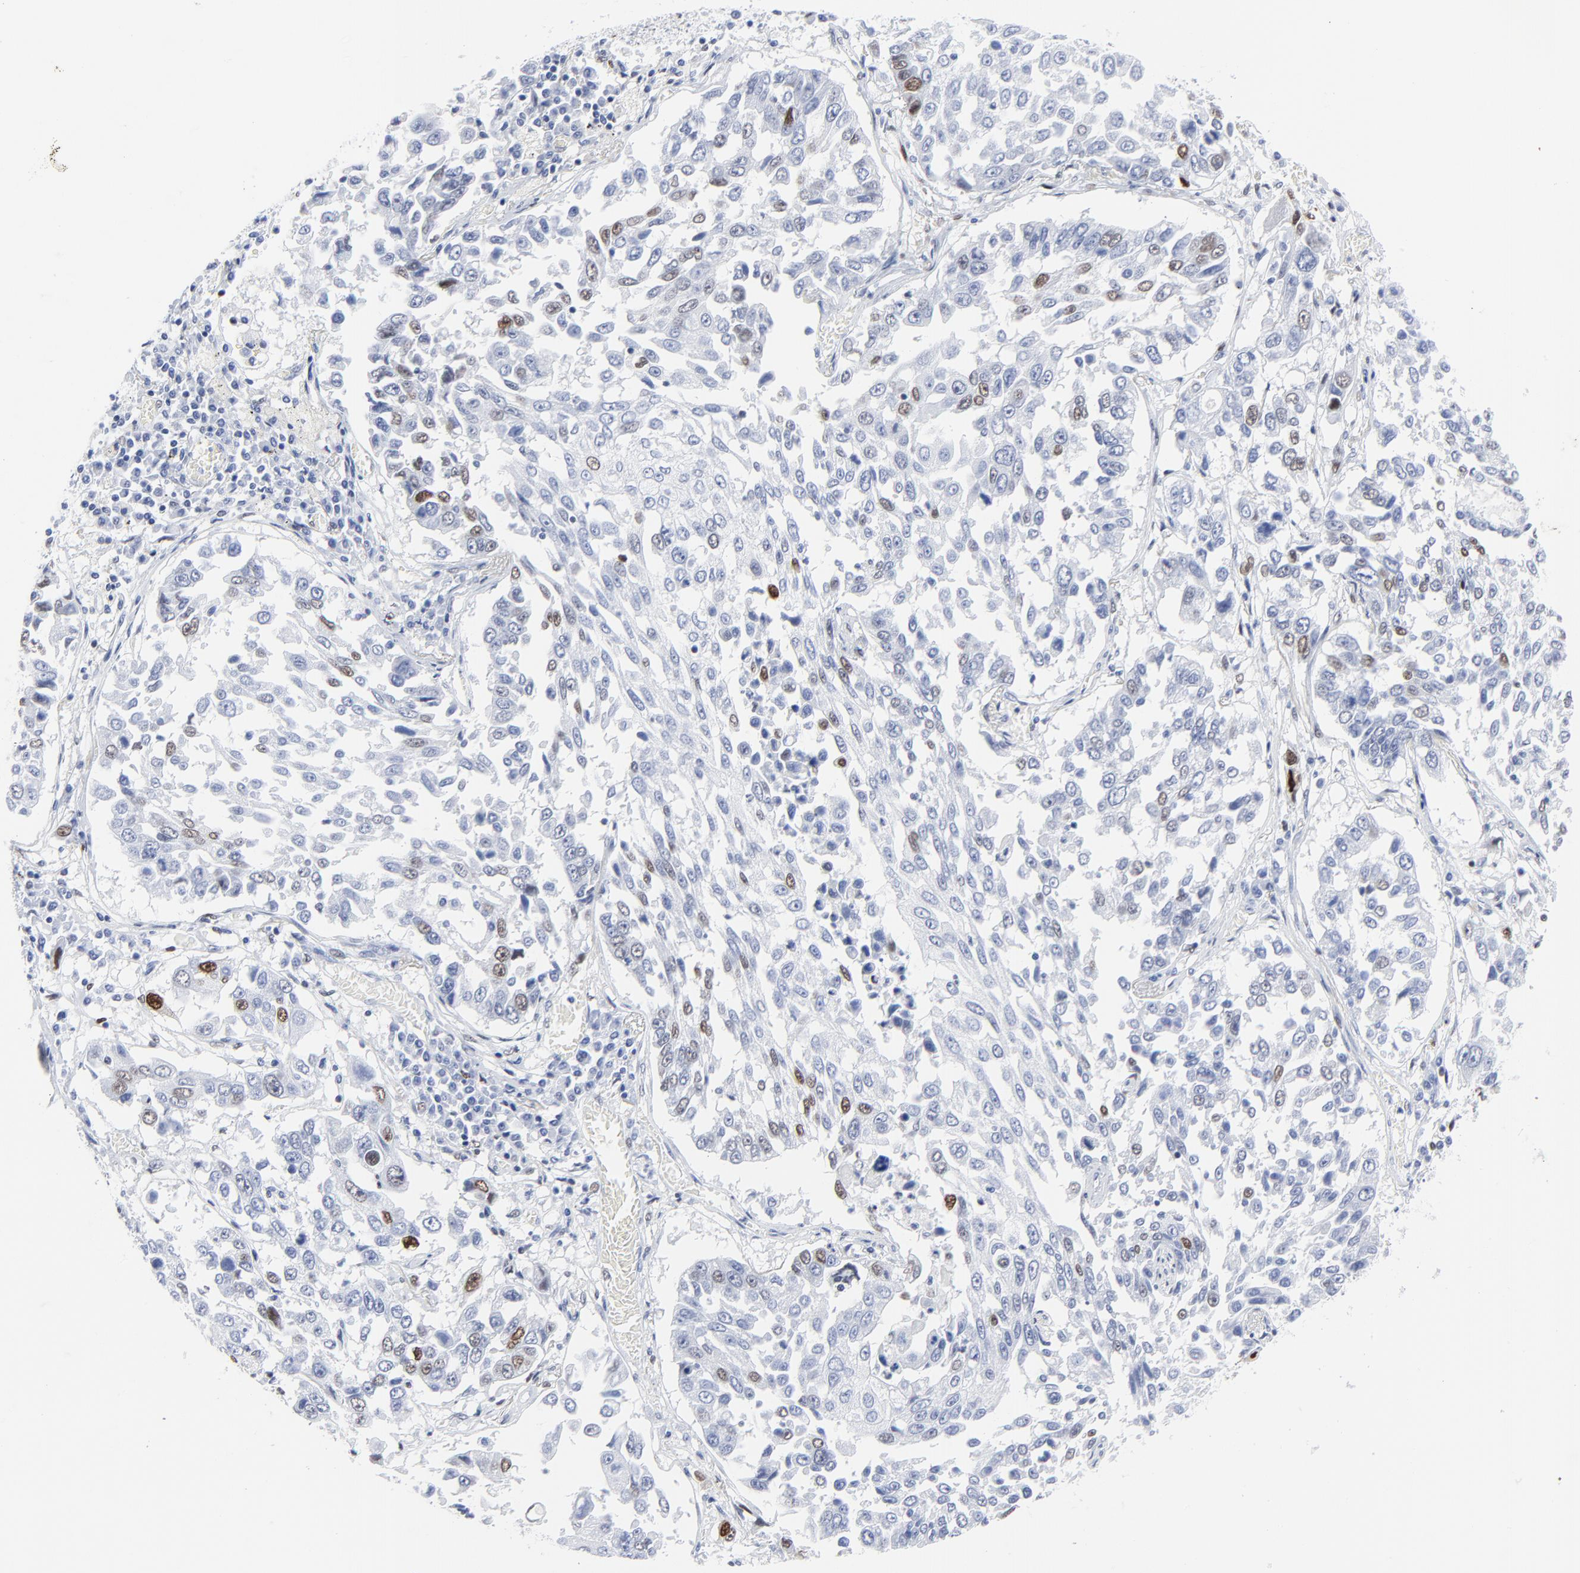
{"staining": {"intensity": "moderate", "quantity": "<25%", "location": "nuclear"}, "tissue": "lung cancer", "cell_type": "Tumor cells", "image_type": "cancer", "snomed": [{"axis": "morphology", "description": "Squamous cell carcinoma, NOS"}, {"axis": "topography", "description": "Lung"}], "caption": "Brown immunohistochemical staining in lung cancer shows moderate nuclear expression in about <25% of tumor cells. (DAB IHC with brightfield microscopy, high magnification).", "gene": "JUN", "patient": {"sex": "male", "age": 71}}